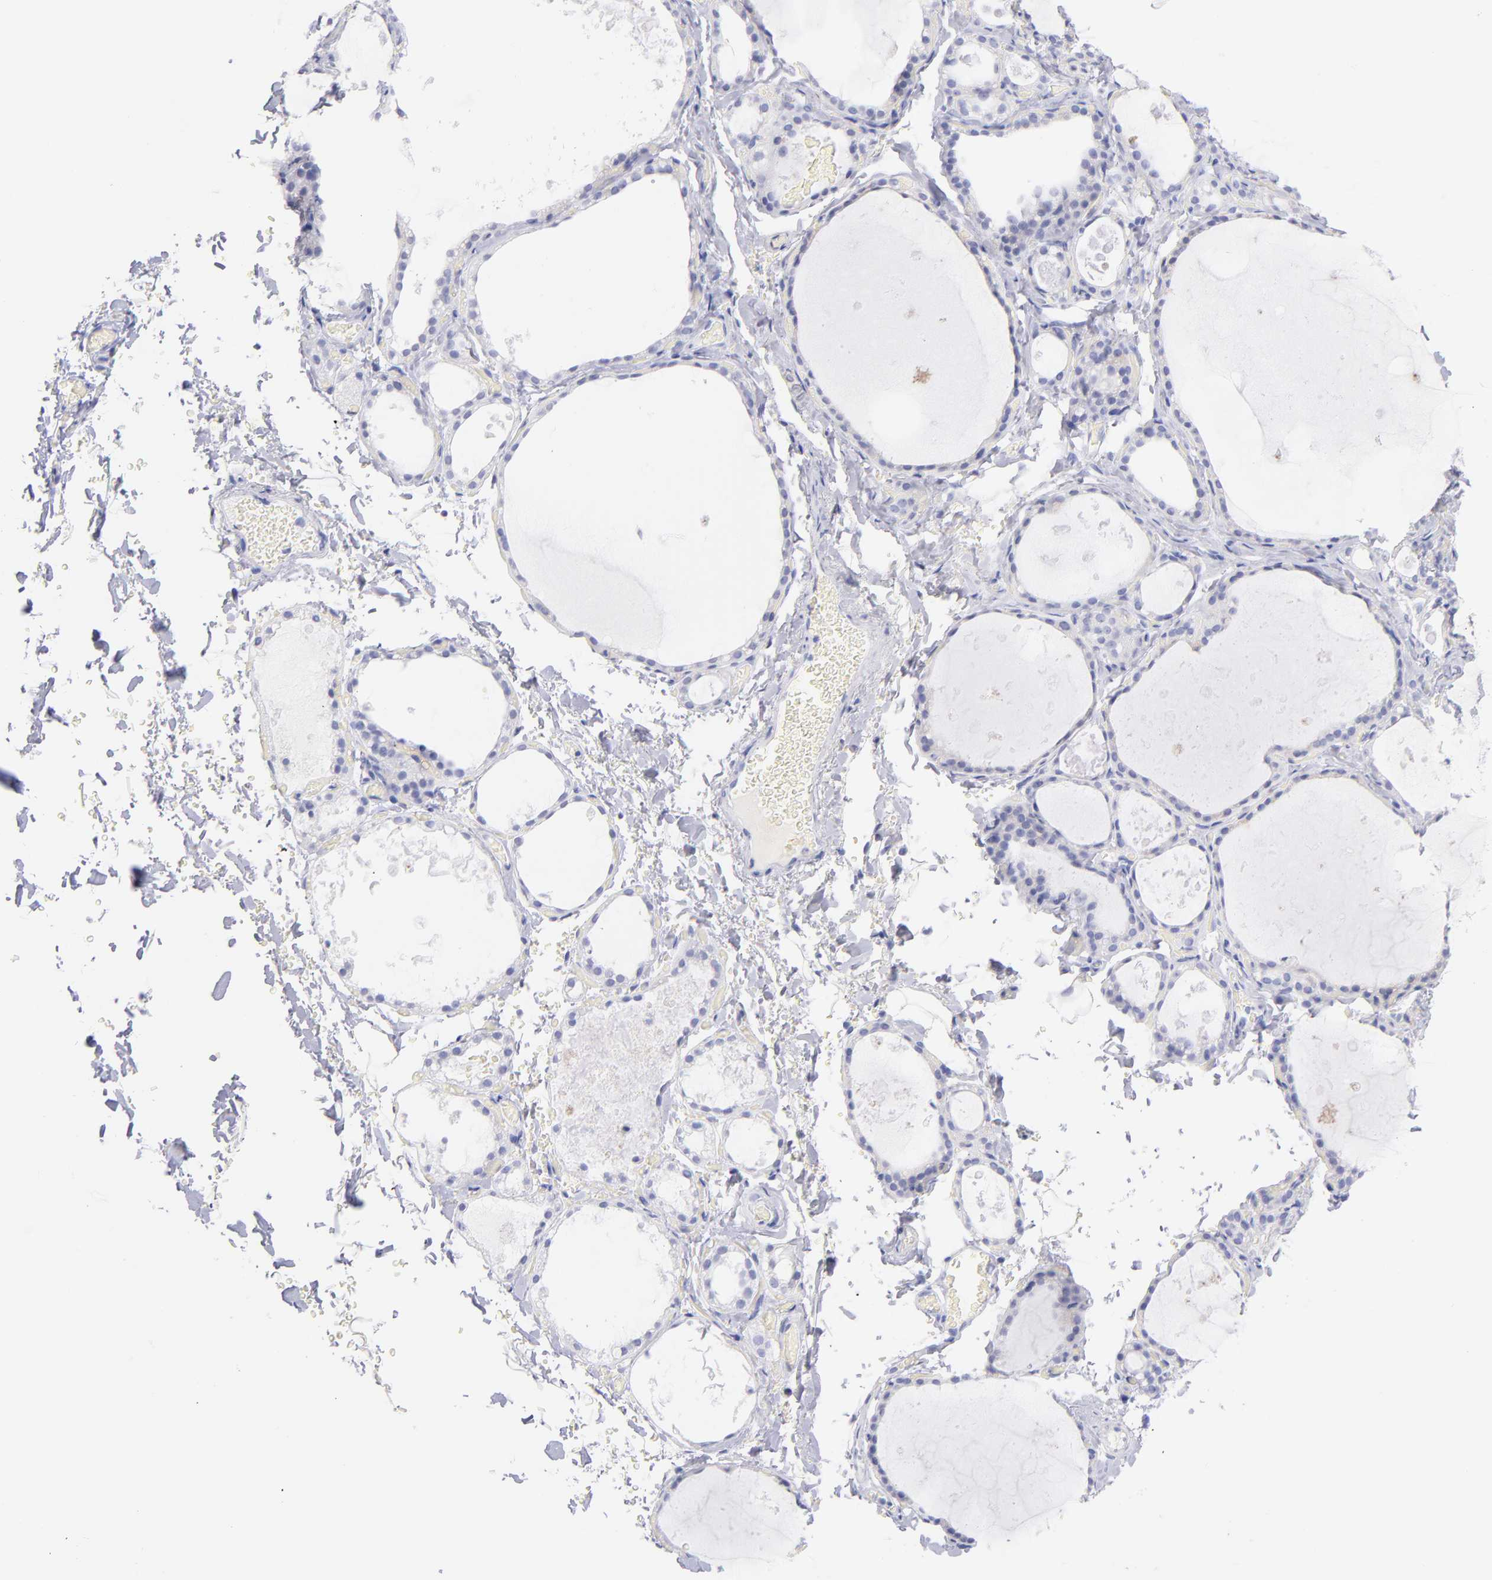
{"staining": {"intensity": "negative", "quantity": "none", "location": "none"}, "tissue": "thyroid gland", "cell_type": "Glandular cells", "image_type": "normal", "snomed": [{"axis": "morphology", "description": "Normal tissue, NOS"}, {"axis": "topography", "description": "Thyroid gland"}], "caption": "The photomicrograph displays no staining of glandular cells in unremarkable thyroid gland.", "gene": "SCGN", "patient": {"sex": "male", "age": 61}}